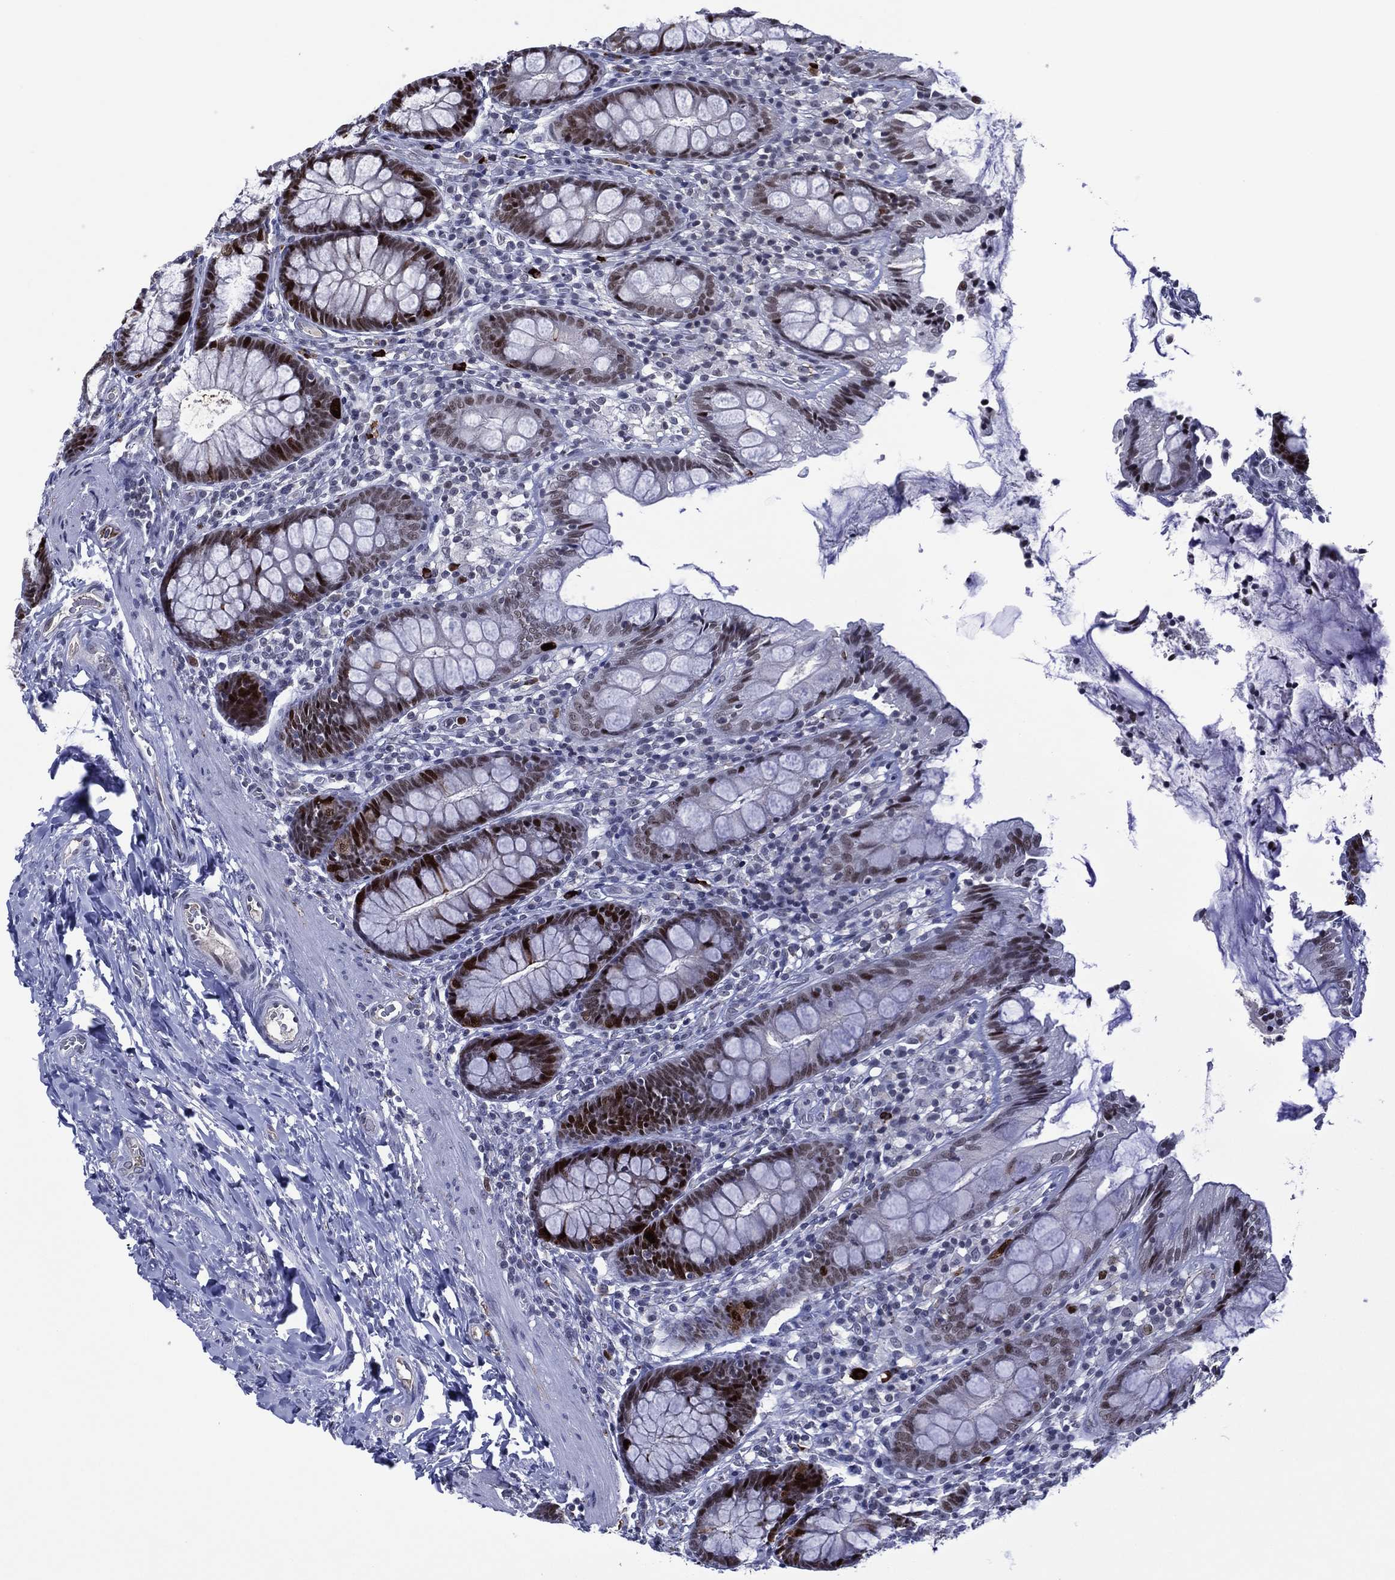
{"staining": {"intensity": "strong", "quantity": "25%-75%", "location": "nuclear"}, "tissue": "colon", "cell_type": "Glandular cells", "image_type": "normal", "snomed": [{"axis": "morphology", "description": "Normal tissue, NOS"}, {"axis": "topography", "description": "Colon"}], "caption": "Brown immunohistochemical staining in normal colon demonstrates strong nuclear positivity in approximately 25%-75% of glandular cells. (IHC, brightfield microscopy, high magnification).", "gene": "GATA6", "patient": {"sex": "female", "age": 86}}